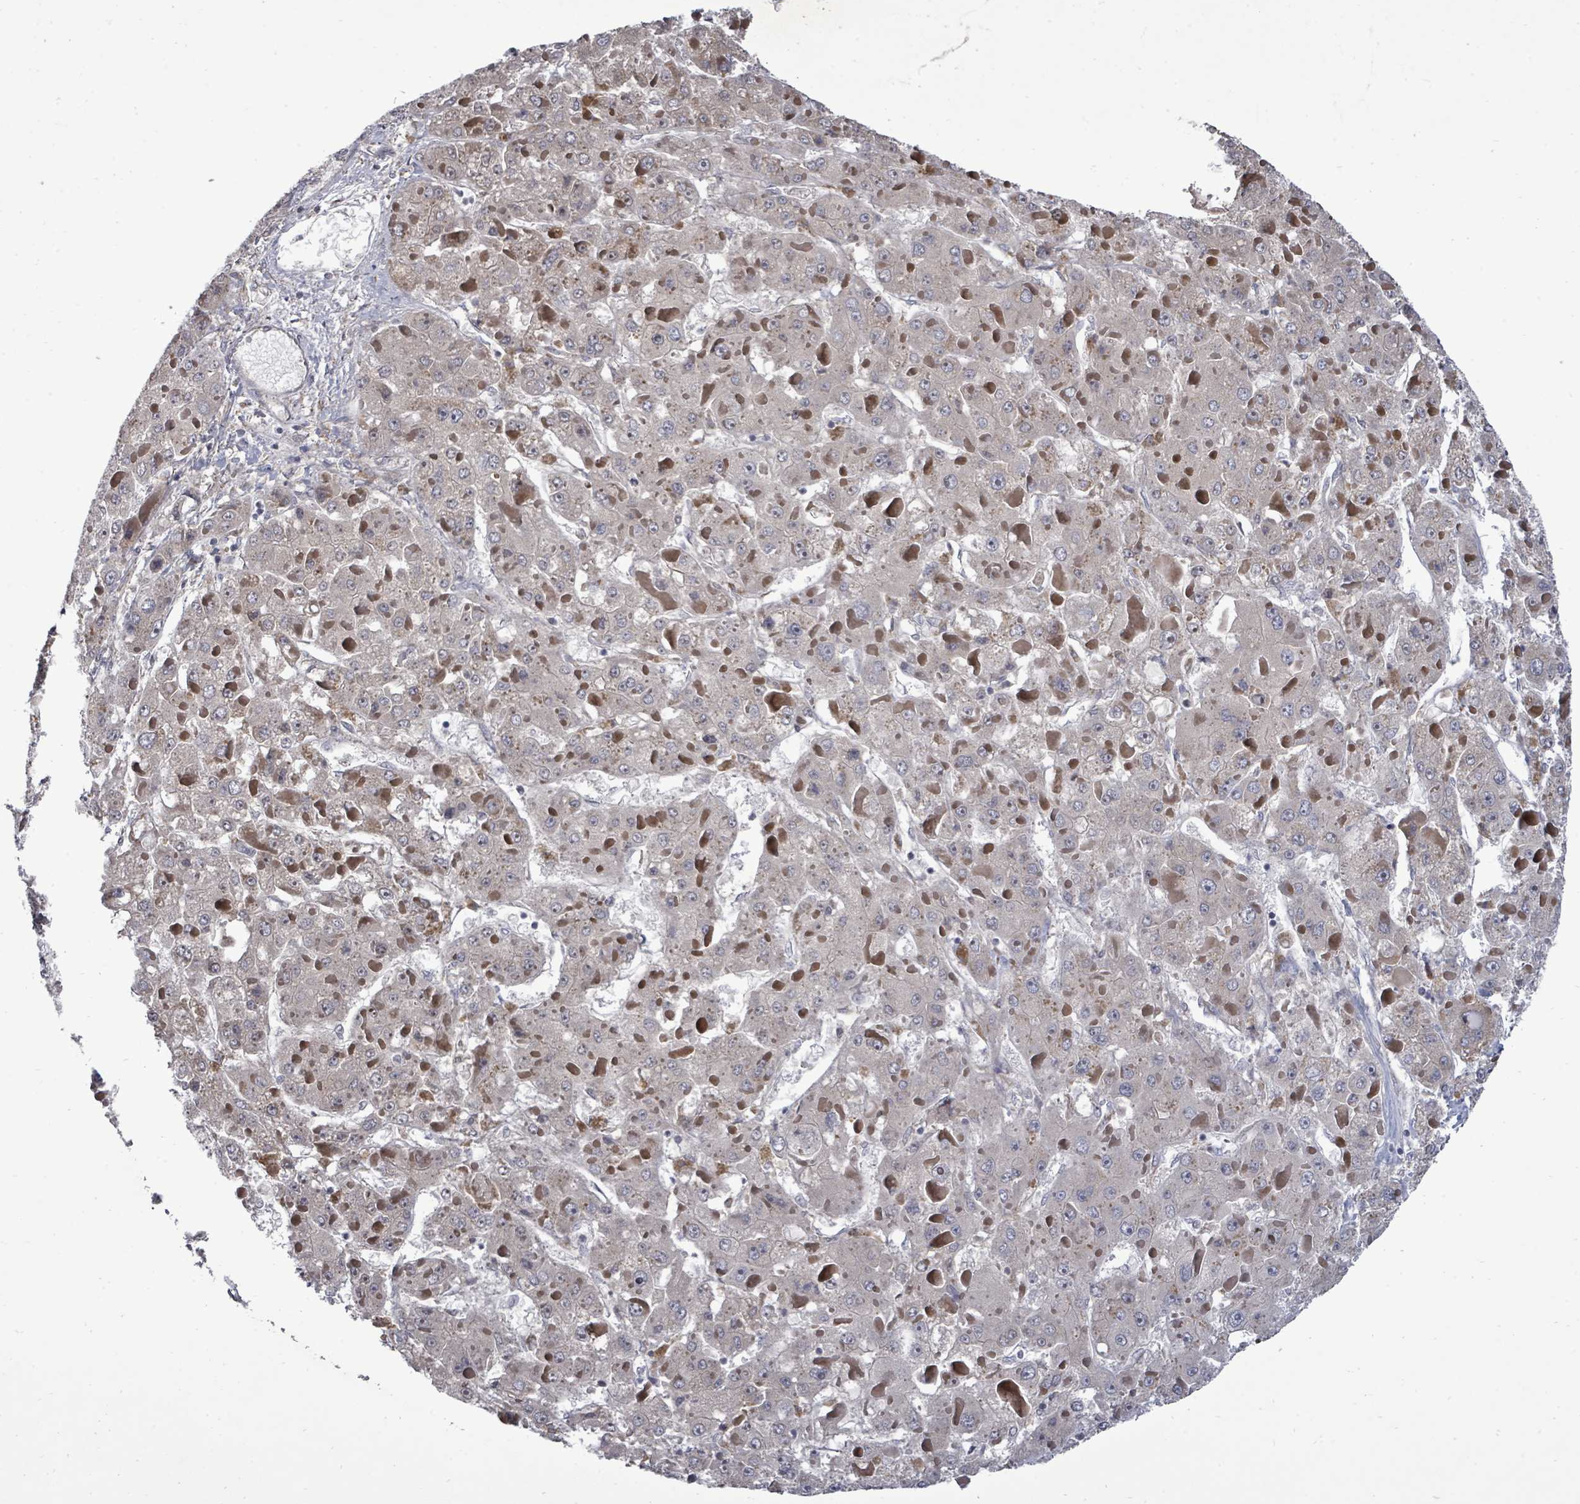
{"staining": {"intensity": "negative", "quantity": "none", "location": "none"}, "tissue": "liver cancer", "cell_type": "Tumor cells", "image_type": "cancer", "snomed": [{"axis": "morphology", "description": "Carcinoma, Hepatocellular, NOS"}, {"axis": "topography", "description": "Liver"}], "caption": "This is a photomicrograph of immunohistochemistry (IHC) staining of liver hepatocellular carcinoma, which shows no positivity in tumor cells.", "gene": "POMGNT2", "patient": {"sex": "female", "age": 73}}